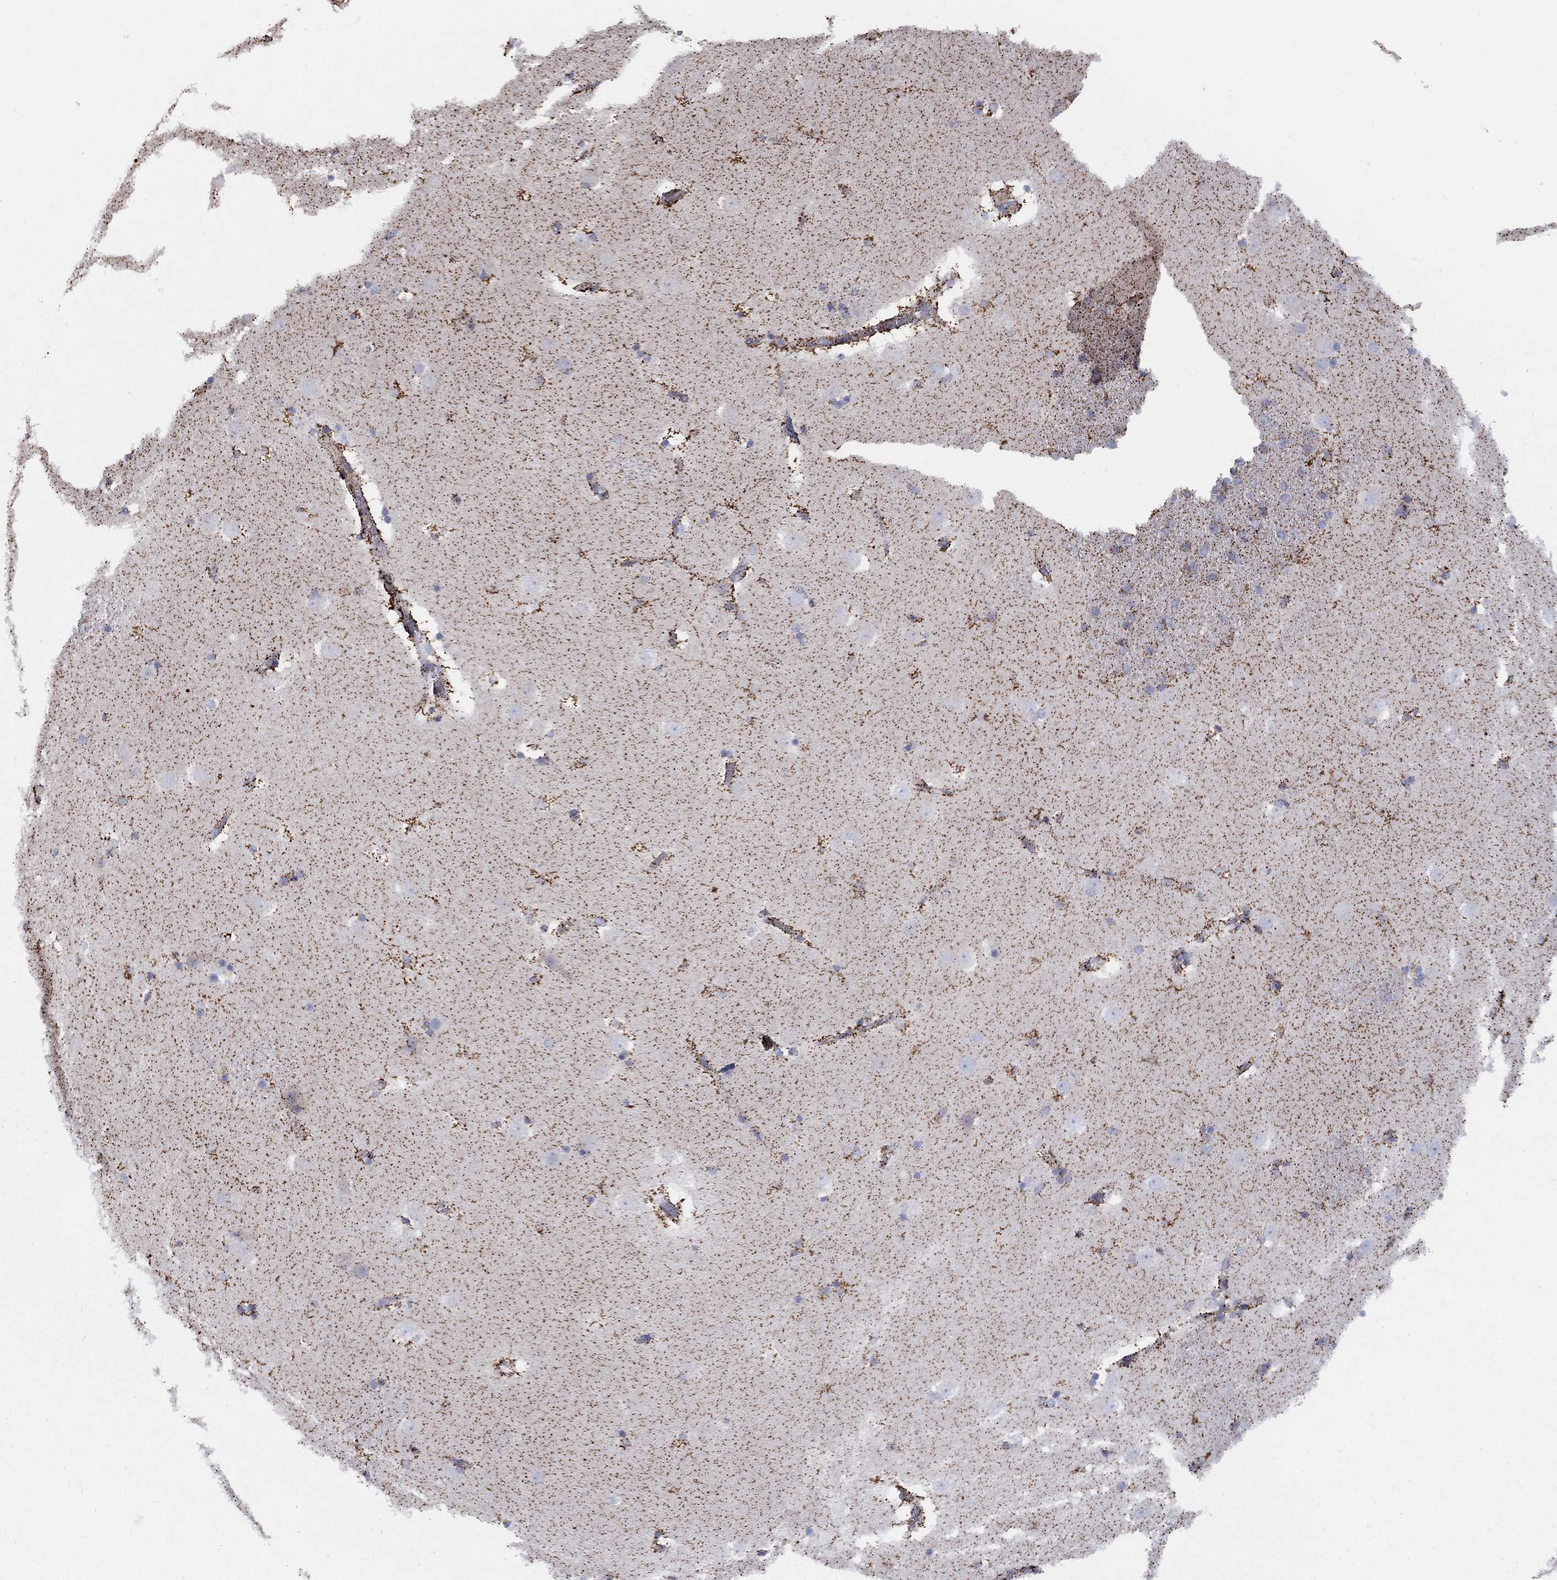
{"staining": {"intensity": "strong", "quantity": "<25%", "location": "cytoplasmic/membranous"}, "tissue": "caudate", "cell_type": "Glial cells", "image_type": "normal", "snomed": [{"axis": "morphology", "description": "Normal tissue, NOS"}, {"axis": "topography", "description": "Lateral ventricle wall"}], "caption": "Immunohistochemical staining of benign caudate reveals strong cytoplasmic/membranous protein expression in approximately <25% of glial cells. The staining is performed using DAB (3,3'-diaminobenzidine) brown chromogen to label protein expression. The nuclei are counter-stained blue using hematoxylin.", "gene": "PNPLA2", "patient": {"sex": "male", "age": 51}}